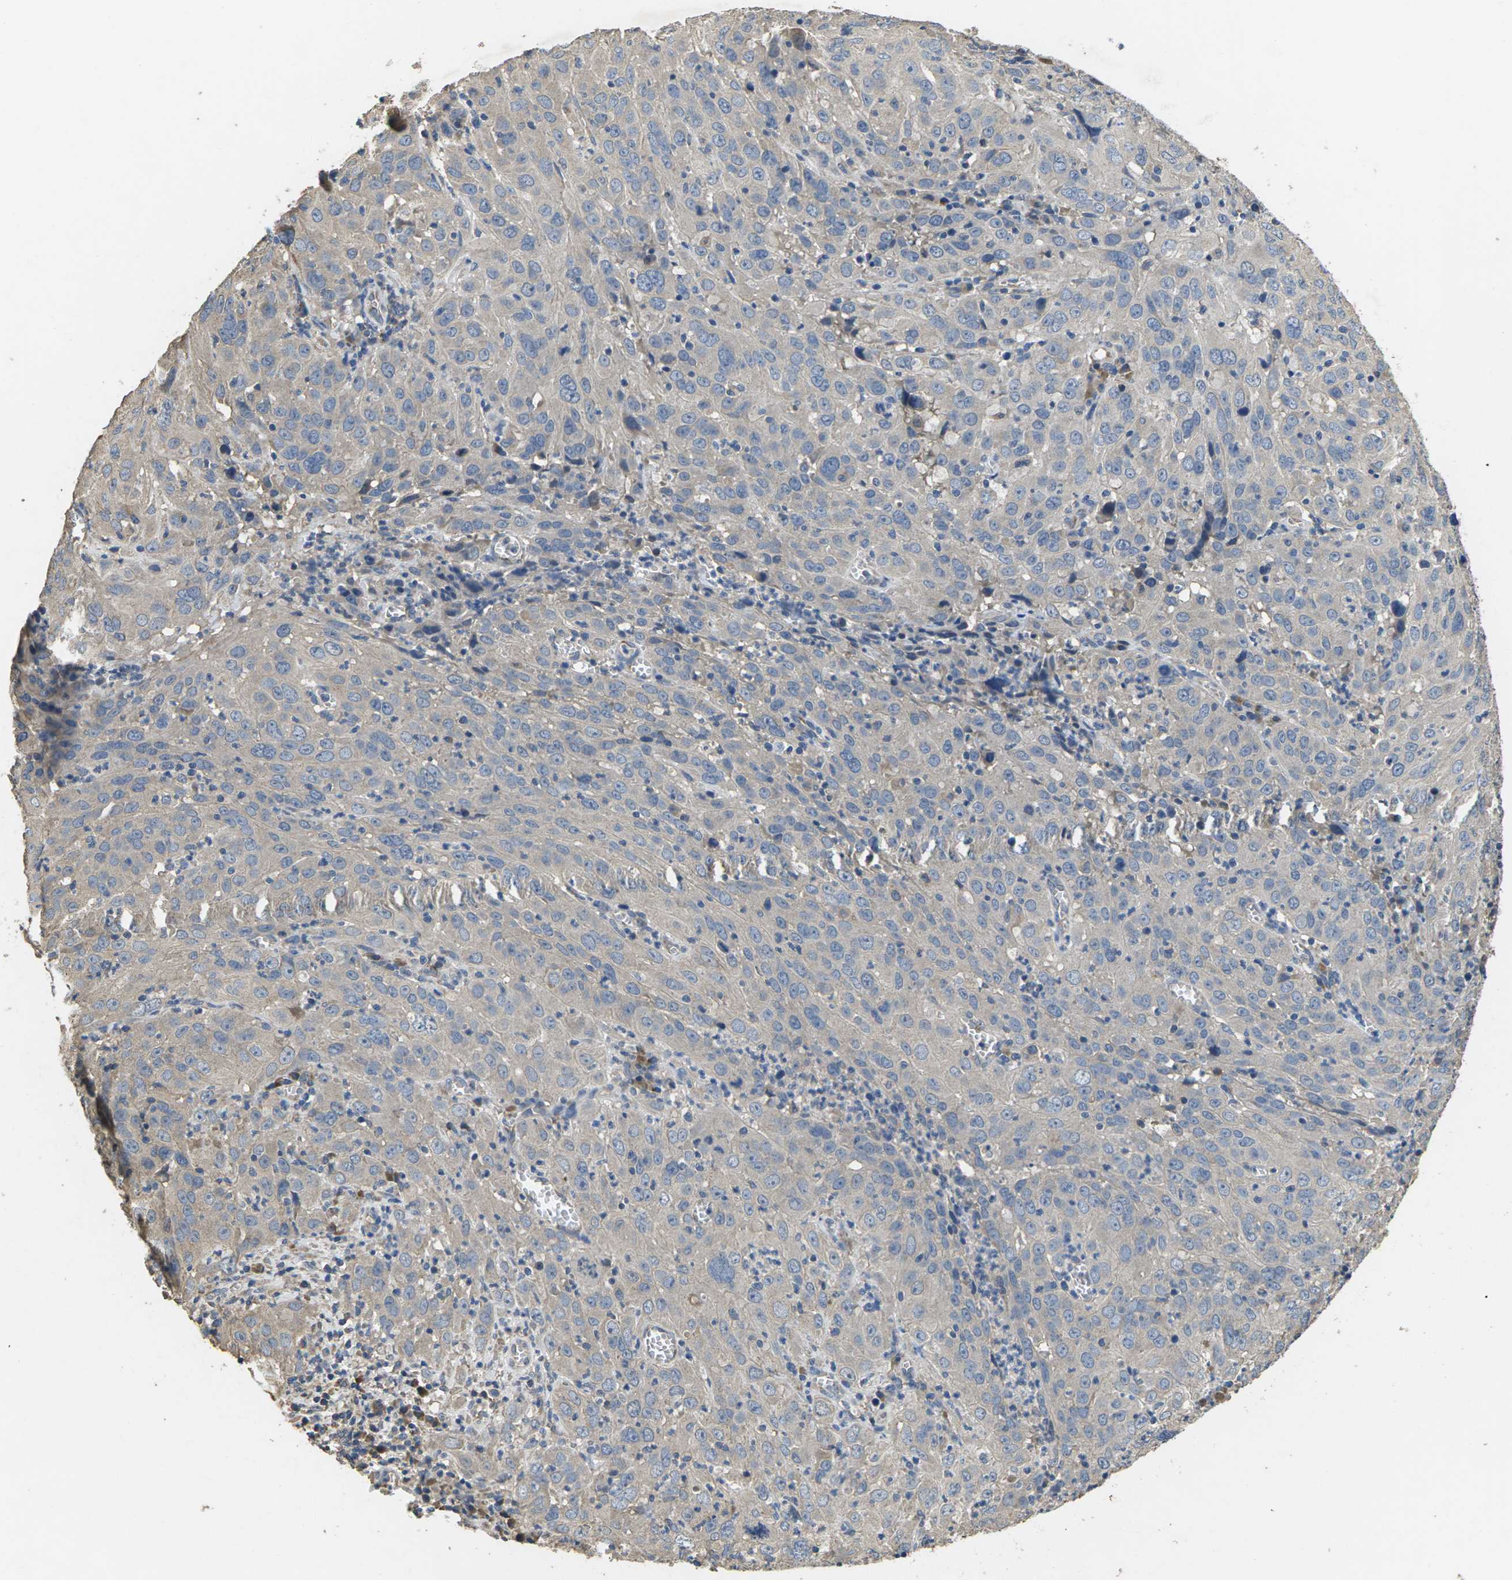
{"staining": {"intensity": "negative", "quantity": "none", "location": "none"}, "tissue": "cervical cancer", "cell_type": "Tumor cells", "image_type": "cancer", "snomed": [{"axis": "morphology", "description": "Squamous cell carcinoma, NOS"}, {"axis": "topography", "description": "Cervix"}], "caption": "Human cervical cancer stained for a protein using IHC reveals no staining in tumor cells.", "gene": "B4GAT1", "patient": {"sex": "female", "age": 32}}